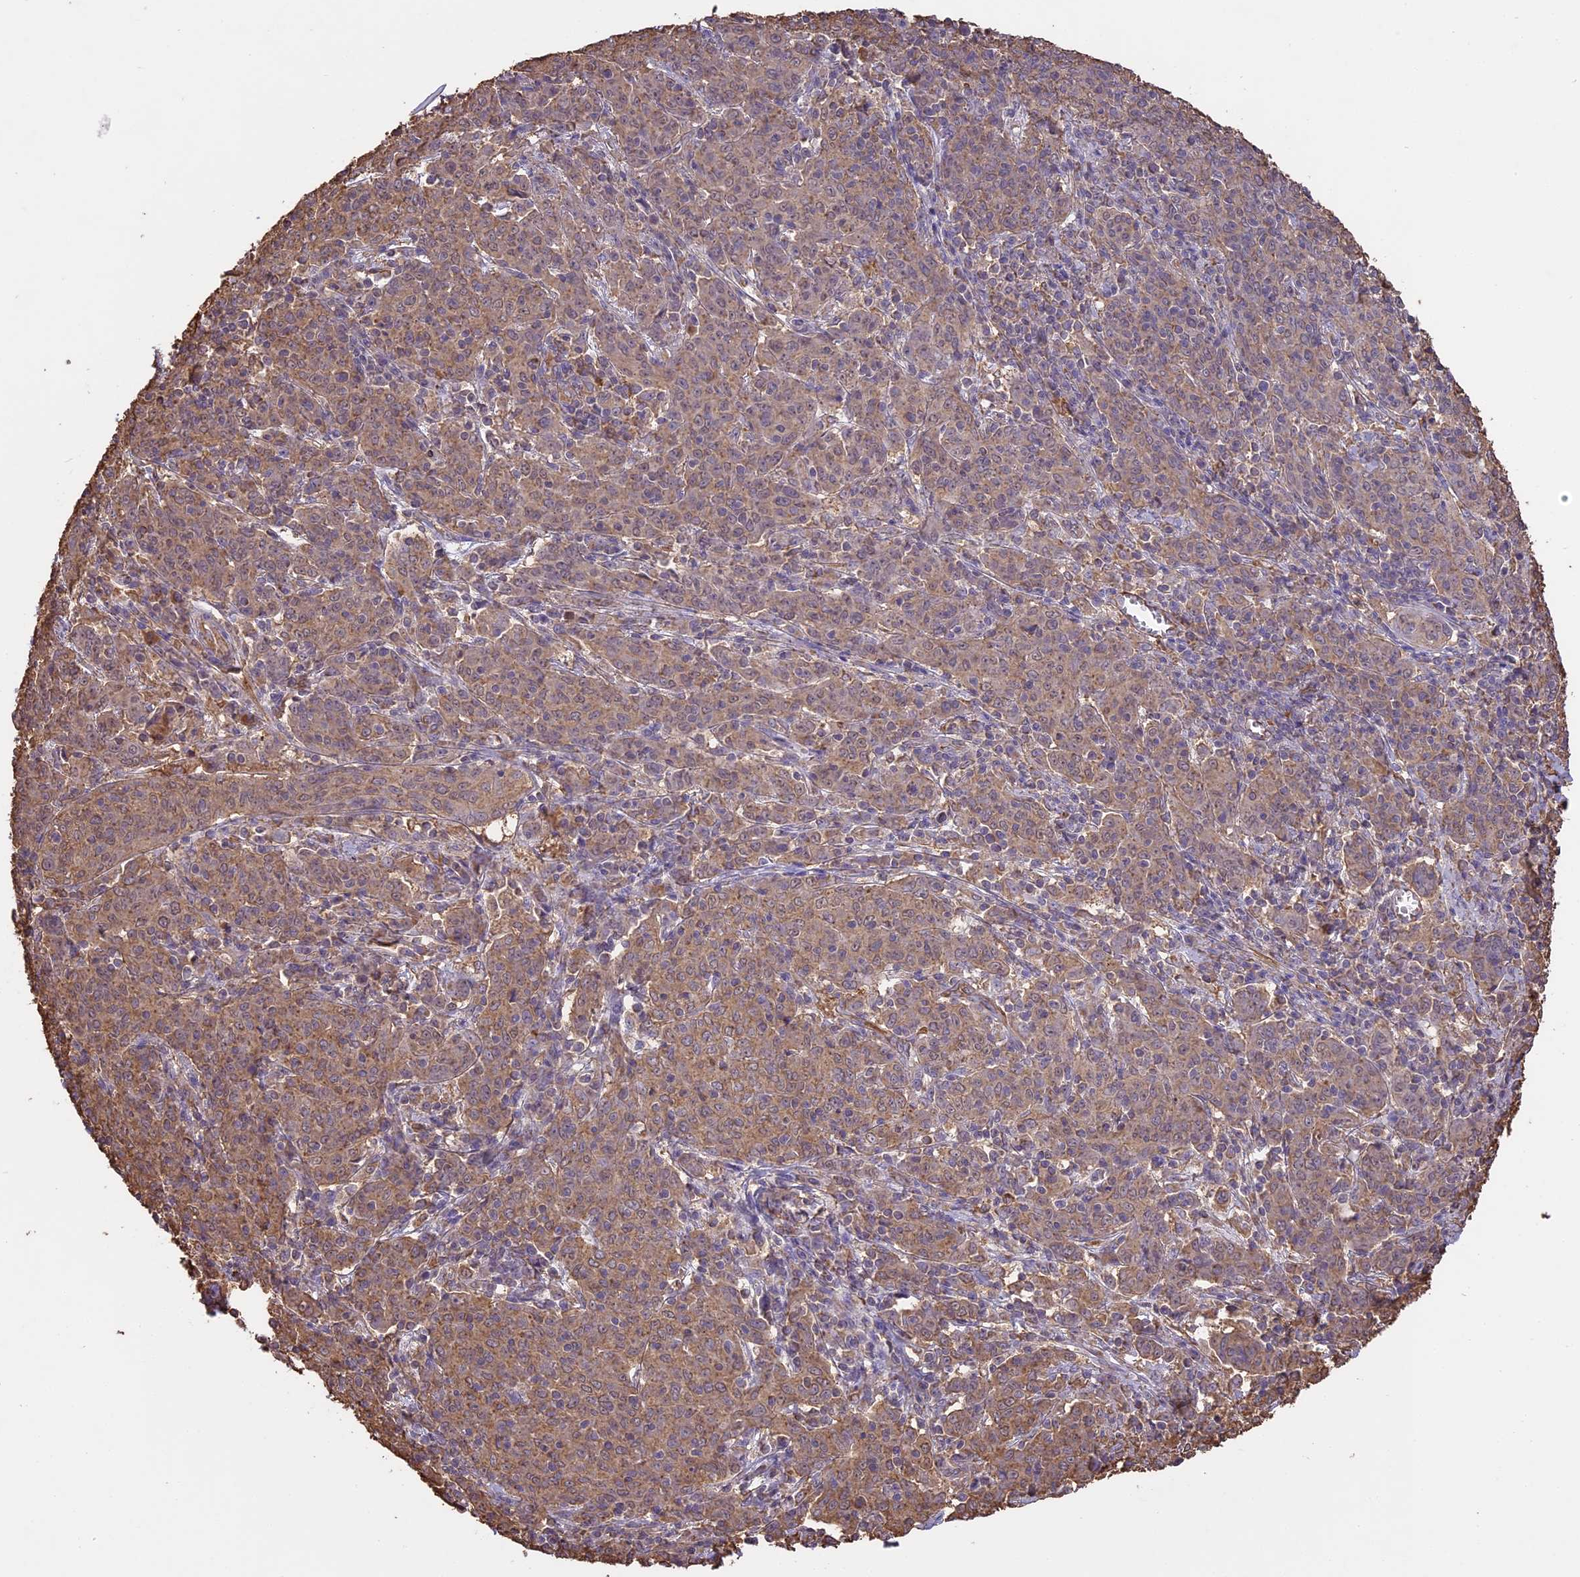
{"staining": {"intensity": "weak", "quantity": ">75%", "location": "cytoplasmic/membranous,nuclear"}, "tissue": "cervical cancer", "cell_type": "Tumor cells", "image_type": "cancer", "snomed": [{"axis": "morphology", "description": "Squamous cell carcinoma, NOS"}, {"axis": "topography", "description": "Cervix"}], "caption": "Cervical cancer (squamous cell carcinoma) stained with a protein marker shows weak staining in tumor cells.", "gene": "ARHGAP19", "patient": {"sex": "female", "age": 67}}